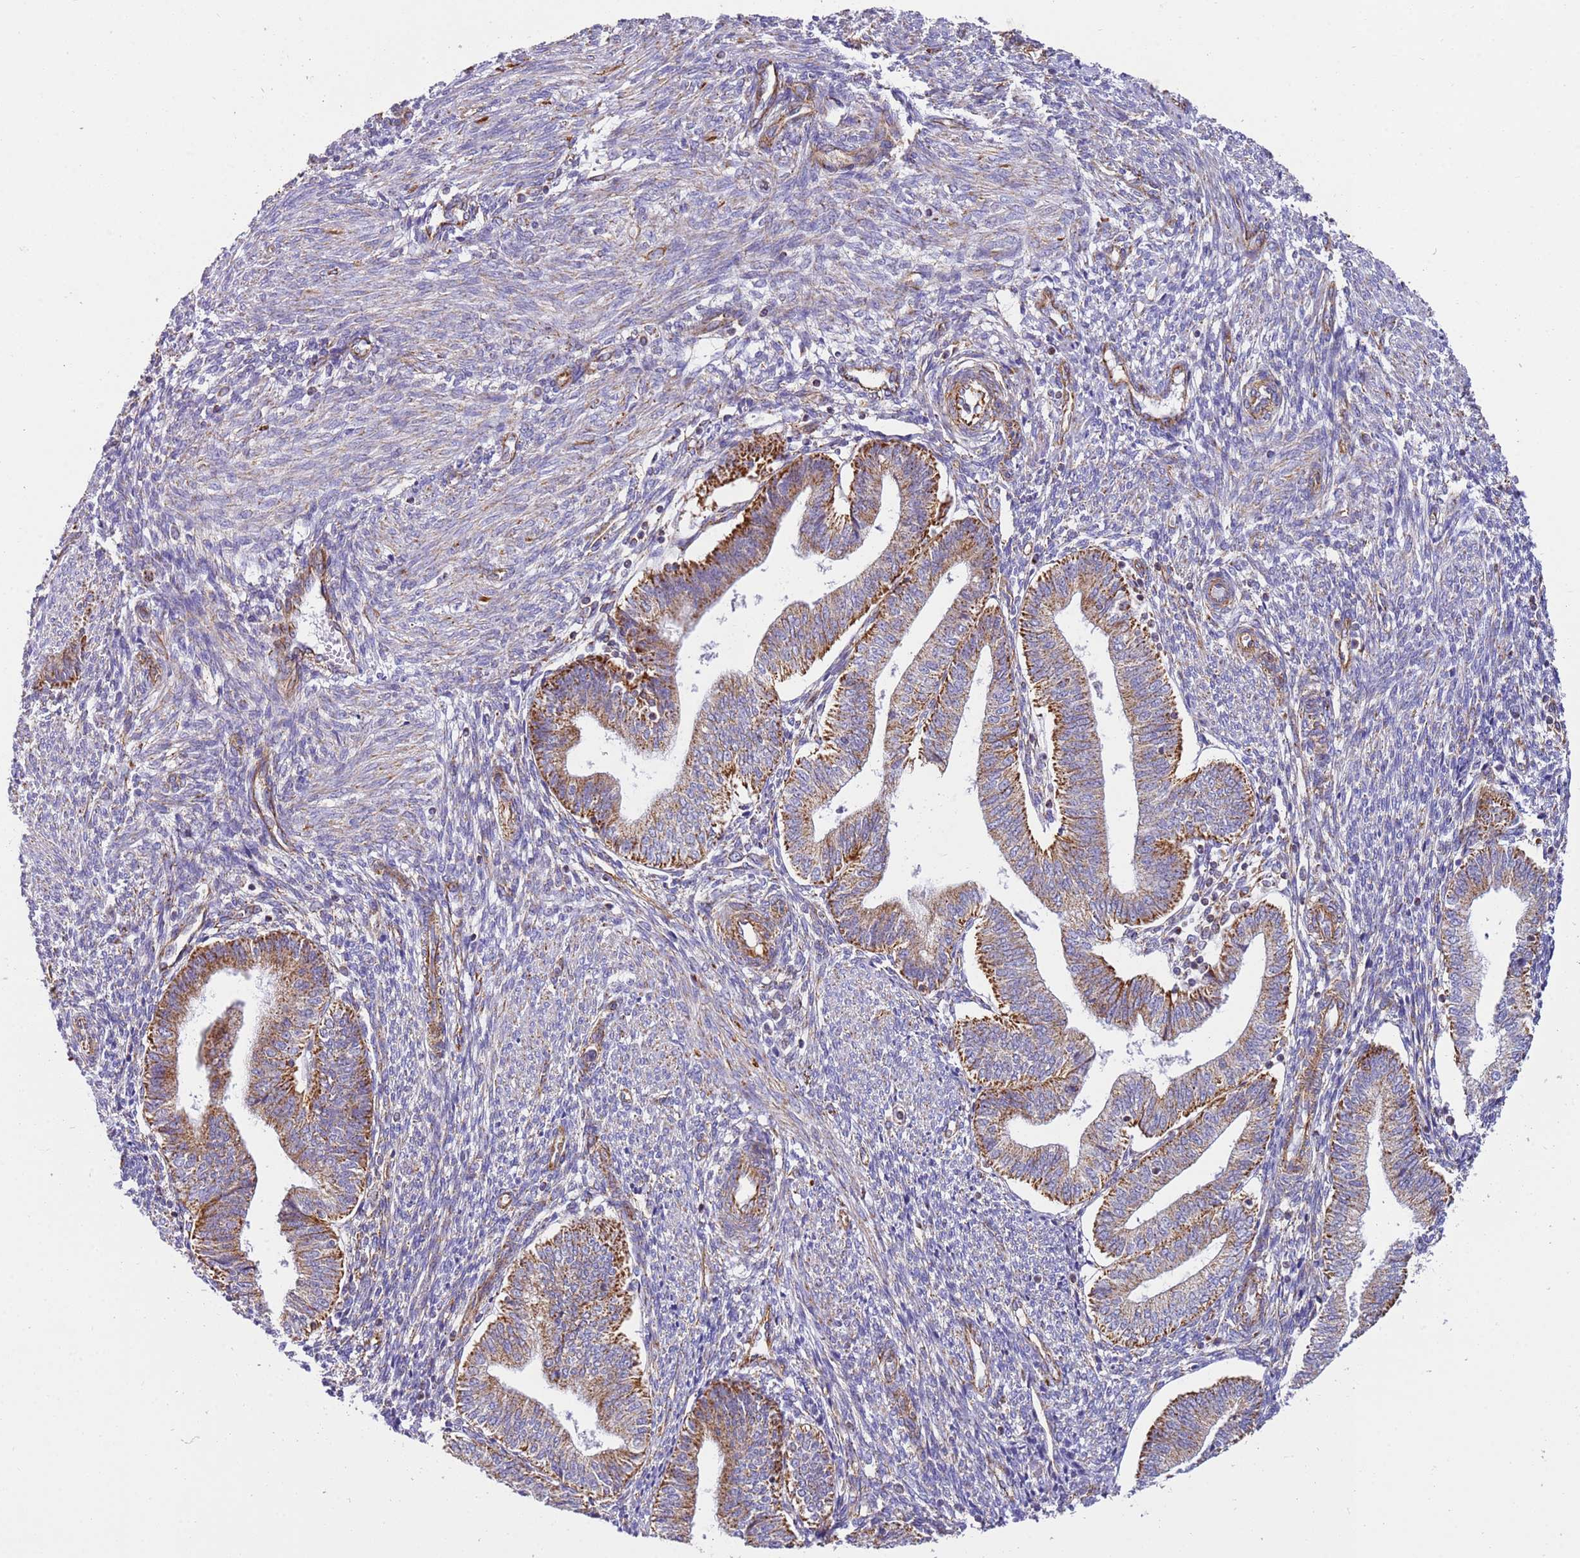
{"staining": {"intensity": "moderate", "quantity": "25%-75%", "location": "cytoplasmic/membranous"}, "tissue": "endometrium", "cell_type": "Cells in endometrial stroma", "image_type": "normal", "snomed": [{"axis": "morphology", "description": "Normal tissue, NOS"}, {"axis": "topography", "description": "Endometrium"}], "caption": "IHC image of normal endometrium stained for a protein (brown), which exhibits medium levels of moderate cytoplasmic/membranous staining in about 25%-75% of cells in endometrial stroma.", "gene": "MRPL20", "patient": {"sex": "female", "age": 34}}